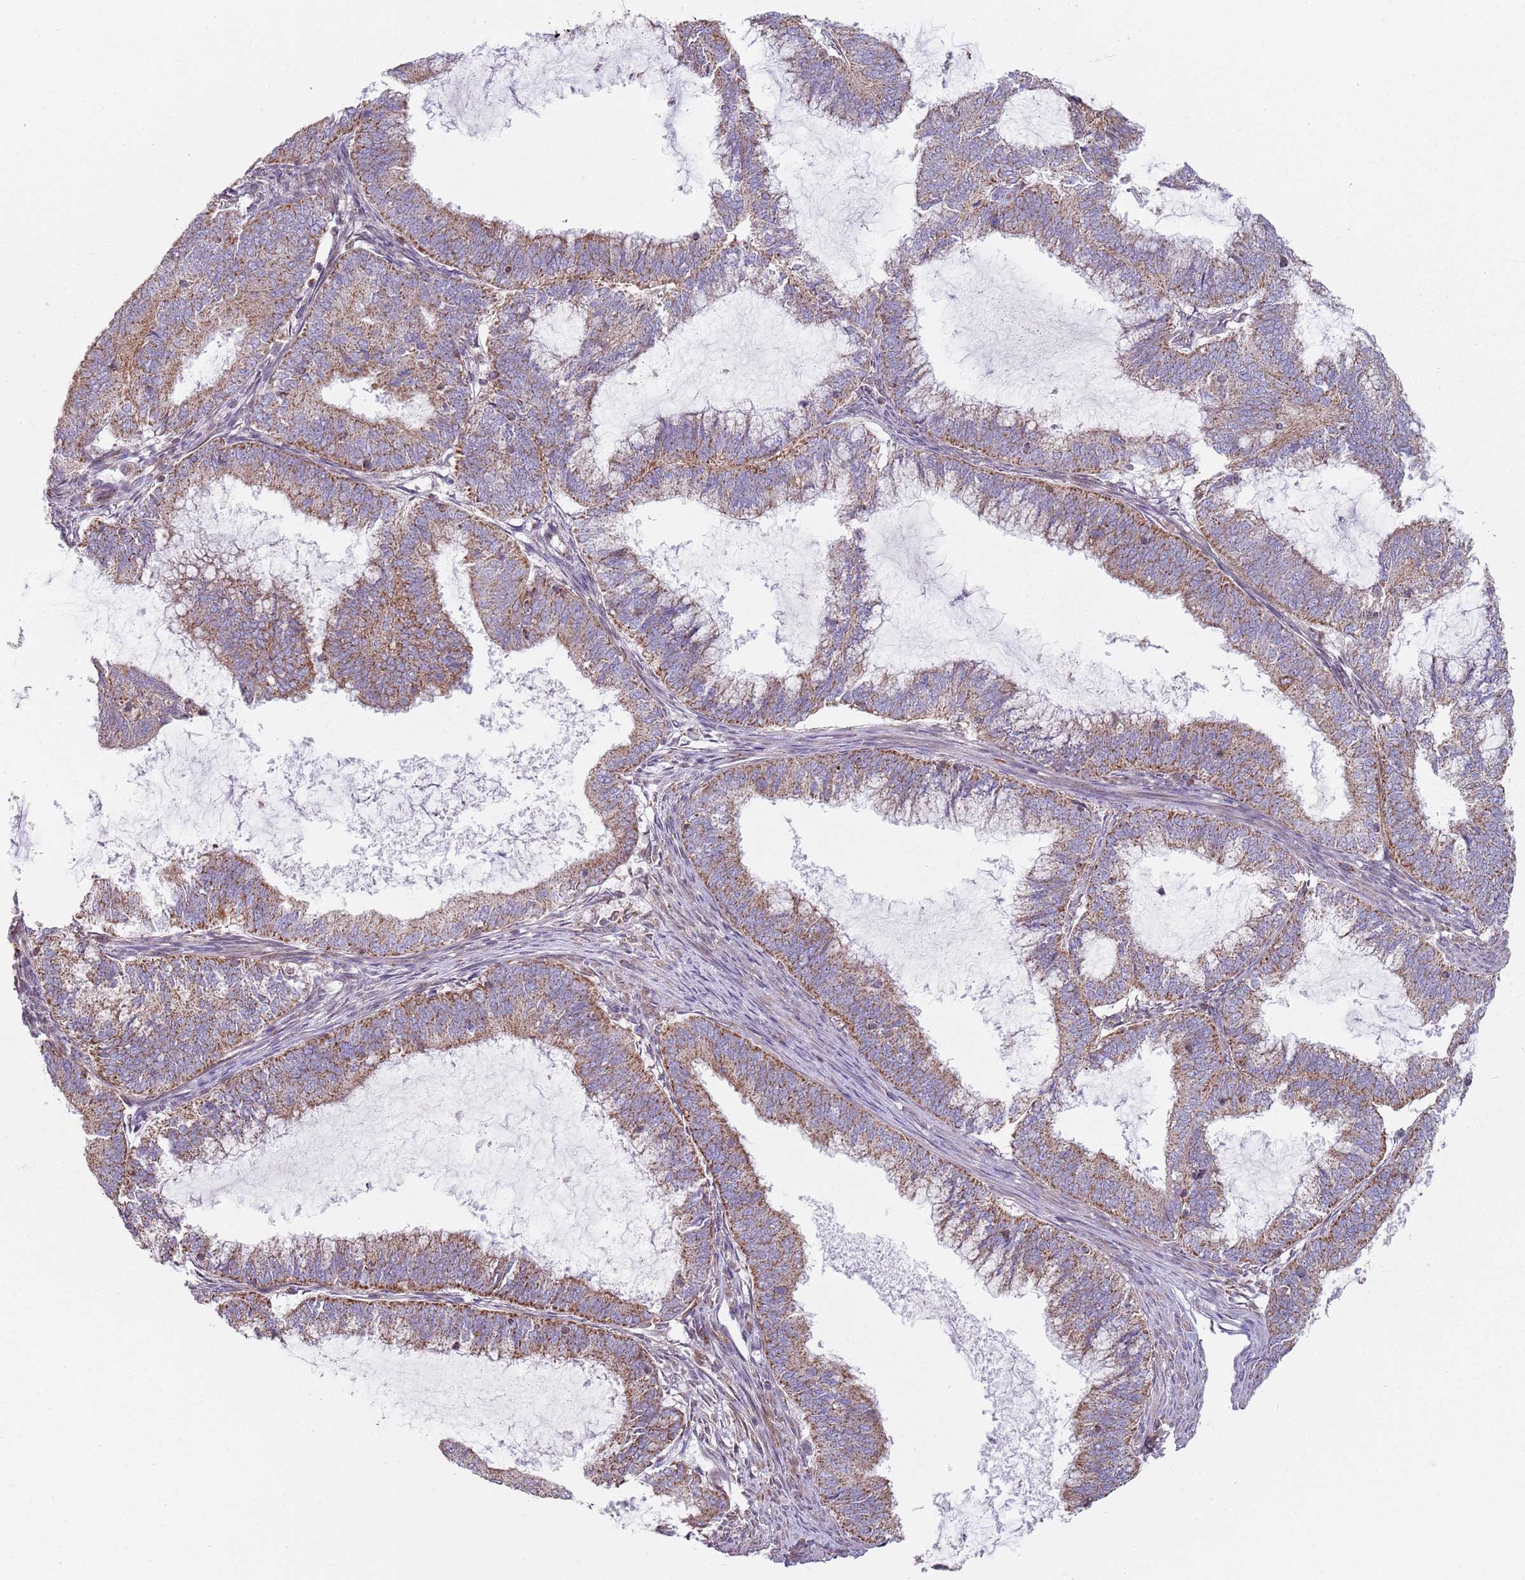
{"staining": {"intensity": "moderate", "quantity": ">75%", "location": "cytoplasmic/membranous"}, "tissue": "endometrial cancer", "cell_type": "Tumor cells", "image_type": "cancer", "snomed": [{"axis": "morphology", "description": "Adenocarcinoma, NOS"}, {"axis": "topography", "description": "Endometrium"}], "caption": "Immunohistochemistry (IHC) image of neoplastic tissue: human endometrial adenocarcinoma stained using immunohistochemistry displays medium levels of moderate protein expression localized specifically in the cytoplasmic/membranous of tumor cells, appearing as a cytoplasmic/membranous brown color.", "gene": "GAS8", "patient": {"sex": "female", "age": 51}}